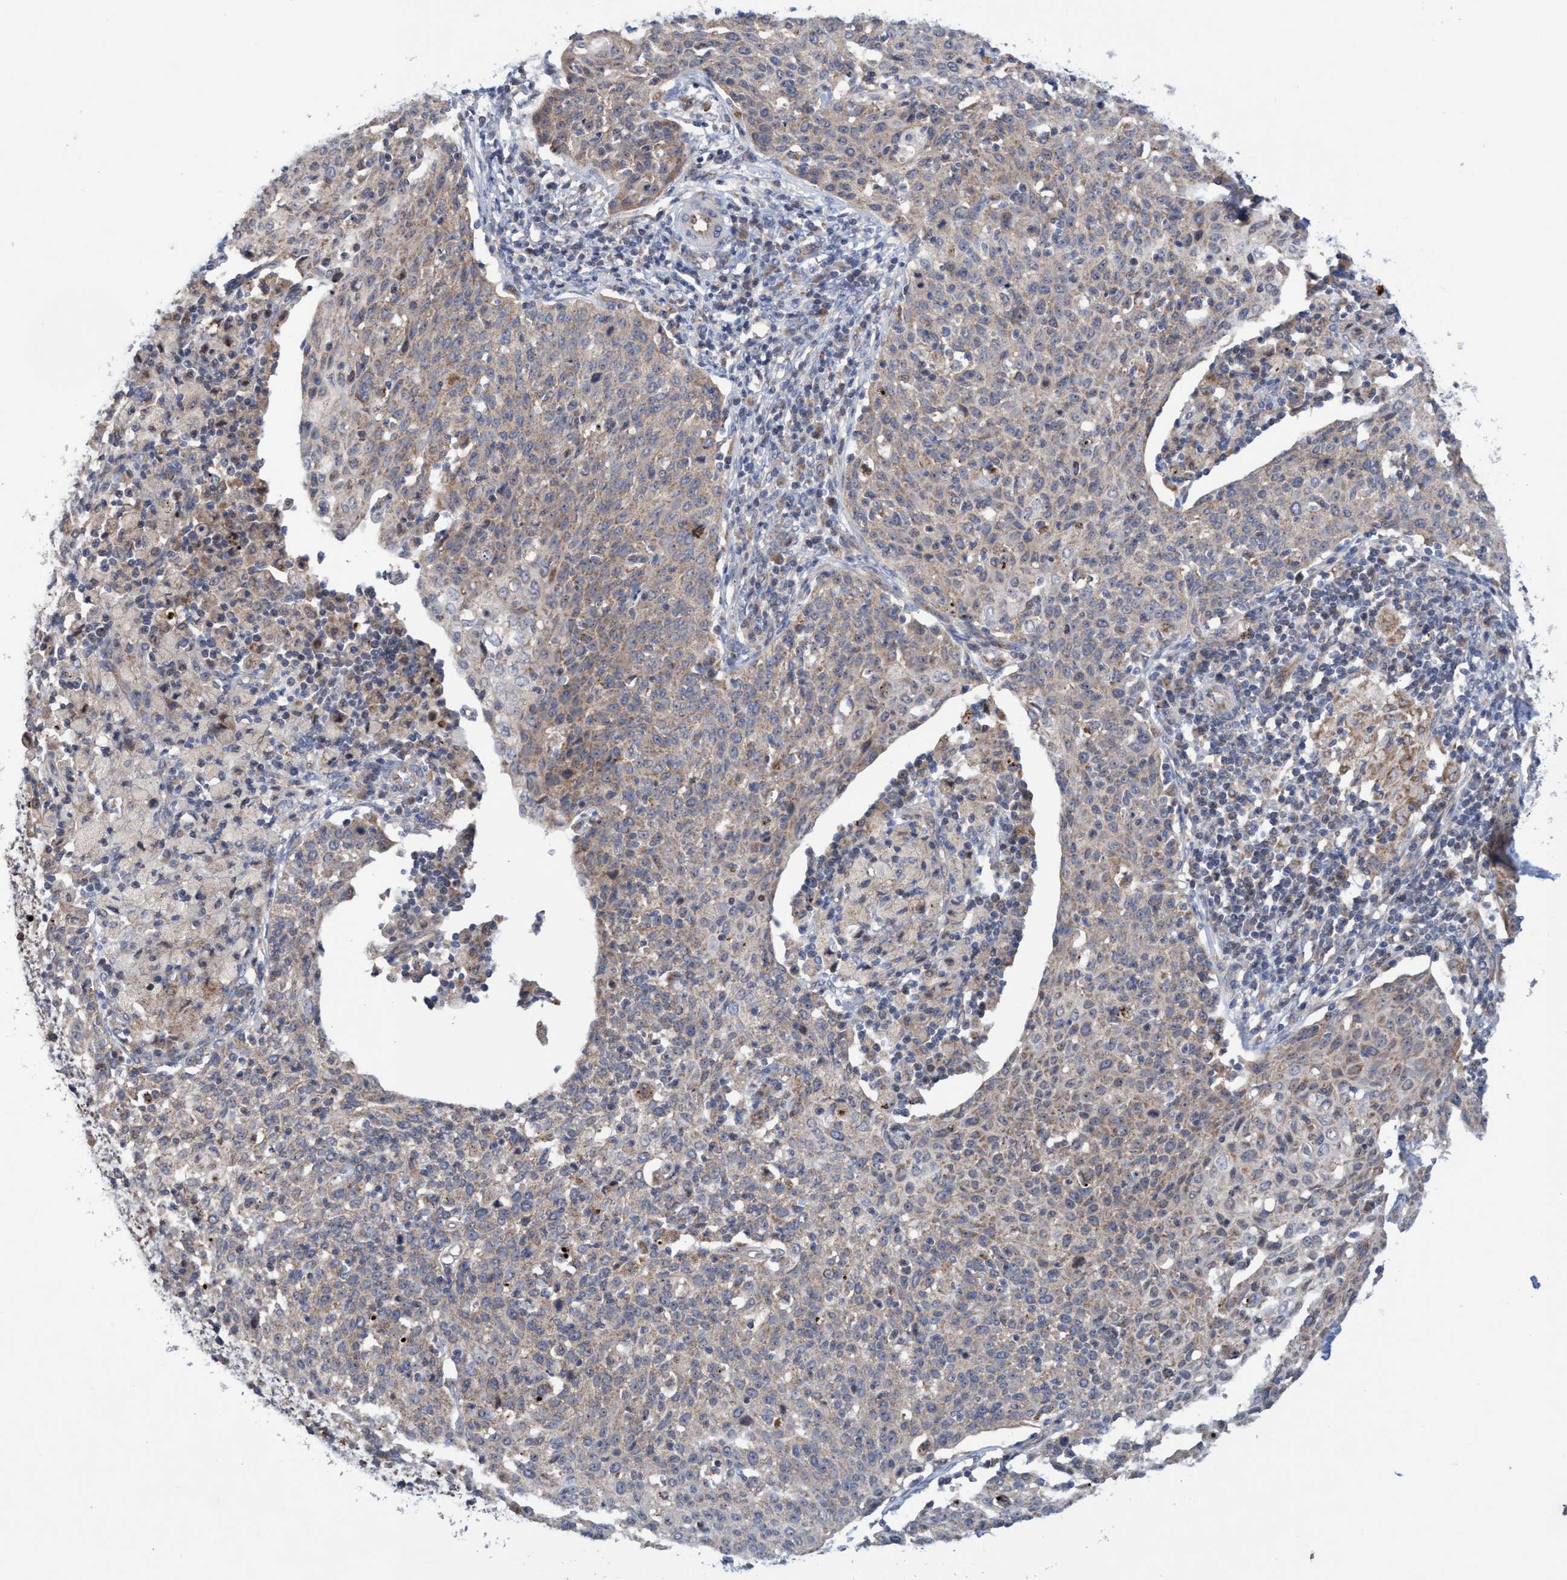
{"staining": {"intensity": "moderate", "quantity": "25%-75%", "location": "cytoplasmic/membranous"}, "tissue": "cervical cancer", "cell_type": "Tumor cells", "image_type": "cancer", "snomed": [{"axis": "morphology", "description": "Squamous cell carcinoma, NOS"}, {"axis": "topography", "description": "Cervix"}], "caption": "Cervical squamous cell carcinoma stained for a protein (brown) displays moderate cytoplasmic/membranous positive expression in about 25%-75% of tumor cells.", "gene": "P2RY14", "patient": {"sex": "female", "age": 38}}